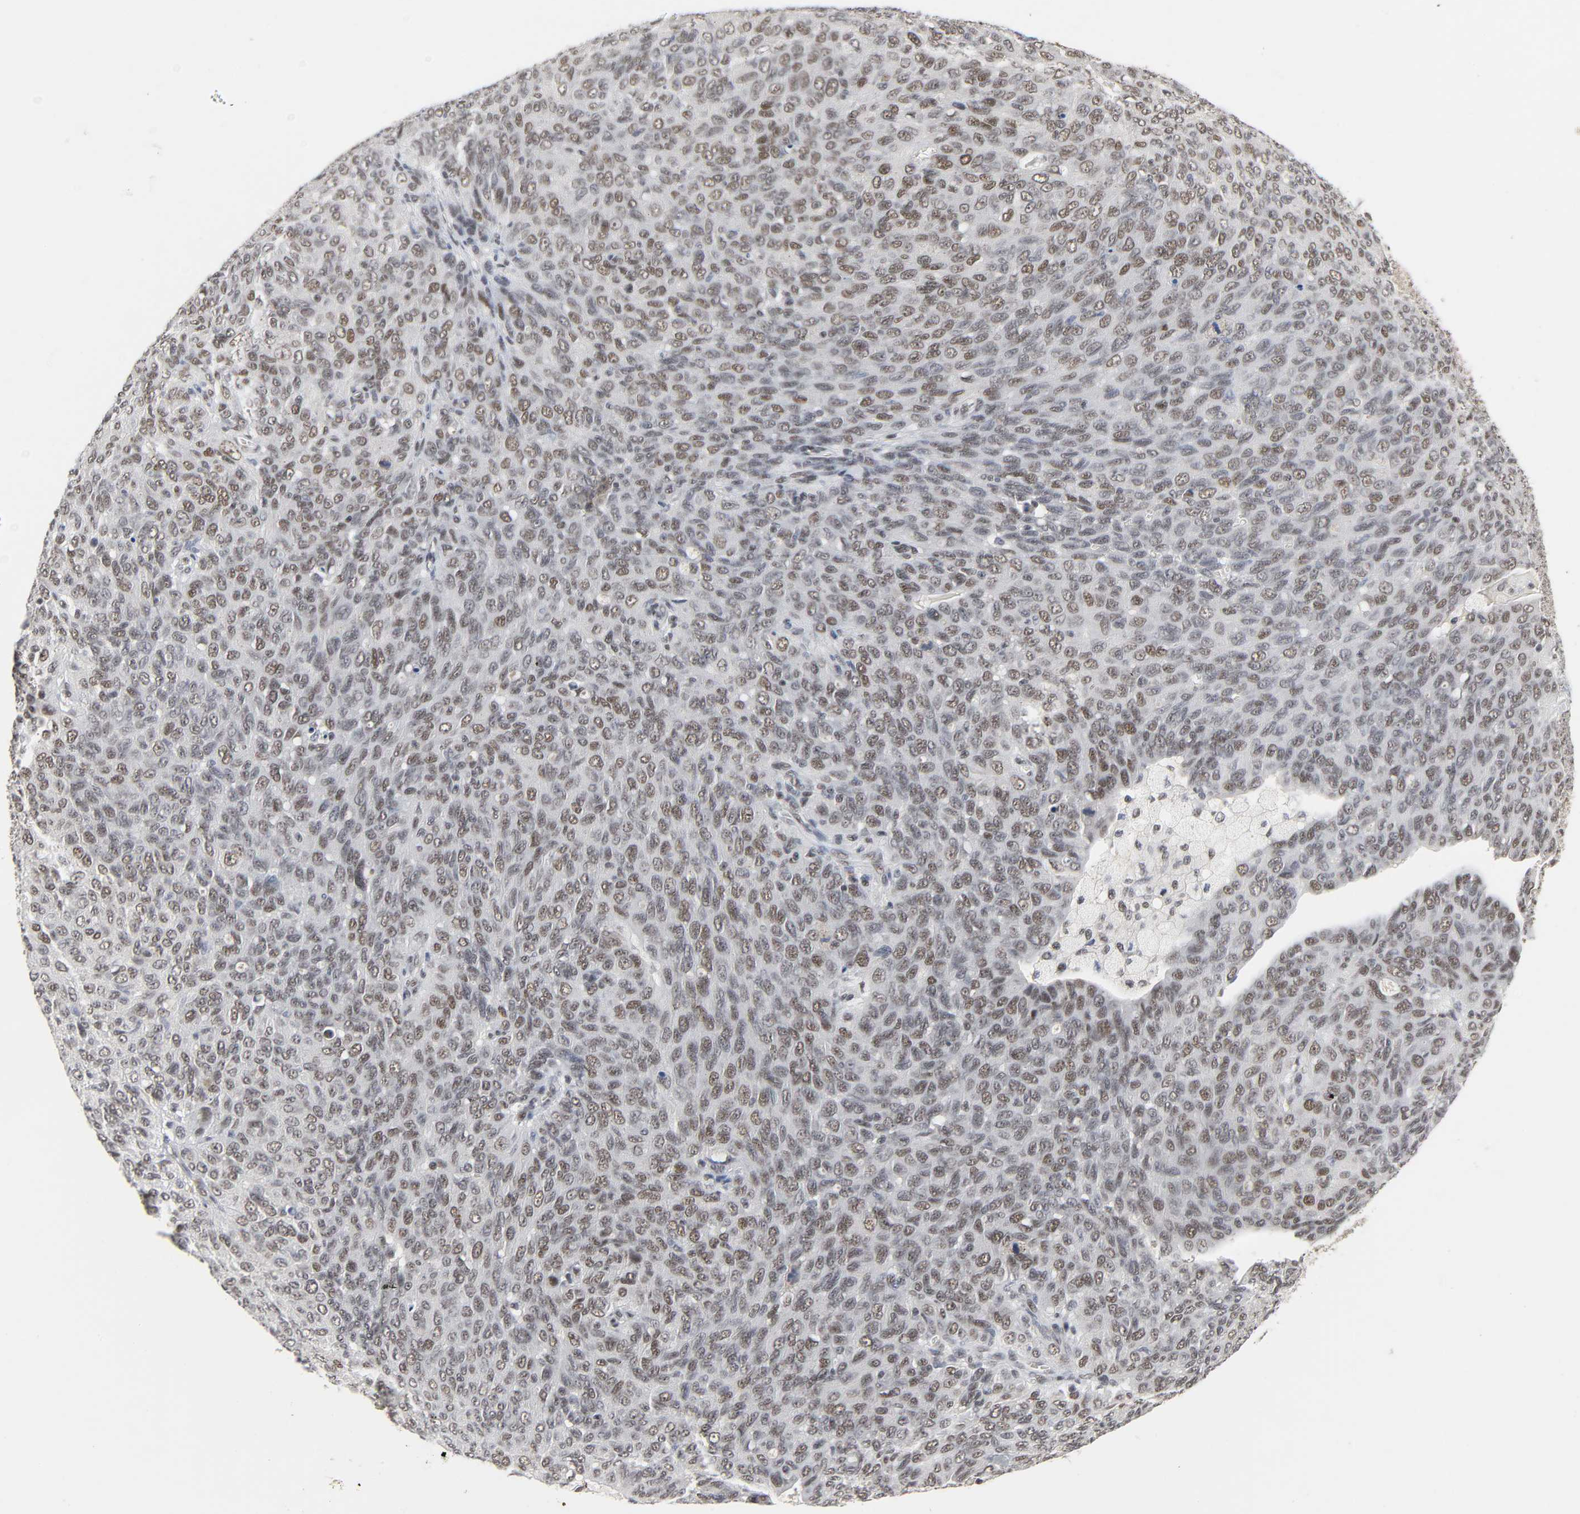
{"staining": {"intensity": "moderate", "quantity": ">75%", "location": "nuclear"}, "tissue": "ovarian cancer", "cell_type": "Tumor cells", "image_type": "cancer", "snomed": [{"axis": "morphology", "description": "Carcinoma, endometroid"}, {"axis": "topography", "description": "Ovary"}], "caption": "A brown stain labels moderate nuclear expression of a protein in endometroid carcinoma (ovarian) tumor cells.", "gene": "NCOA6", "patient": {"sex": "female", "age": 60}}